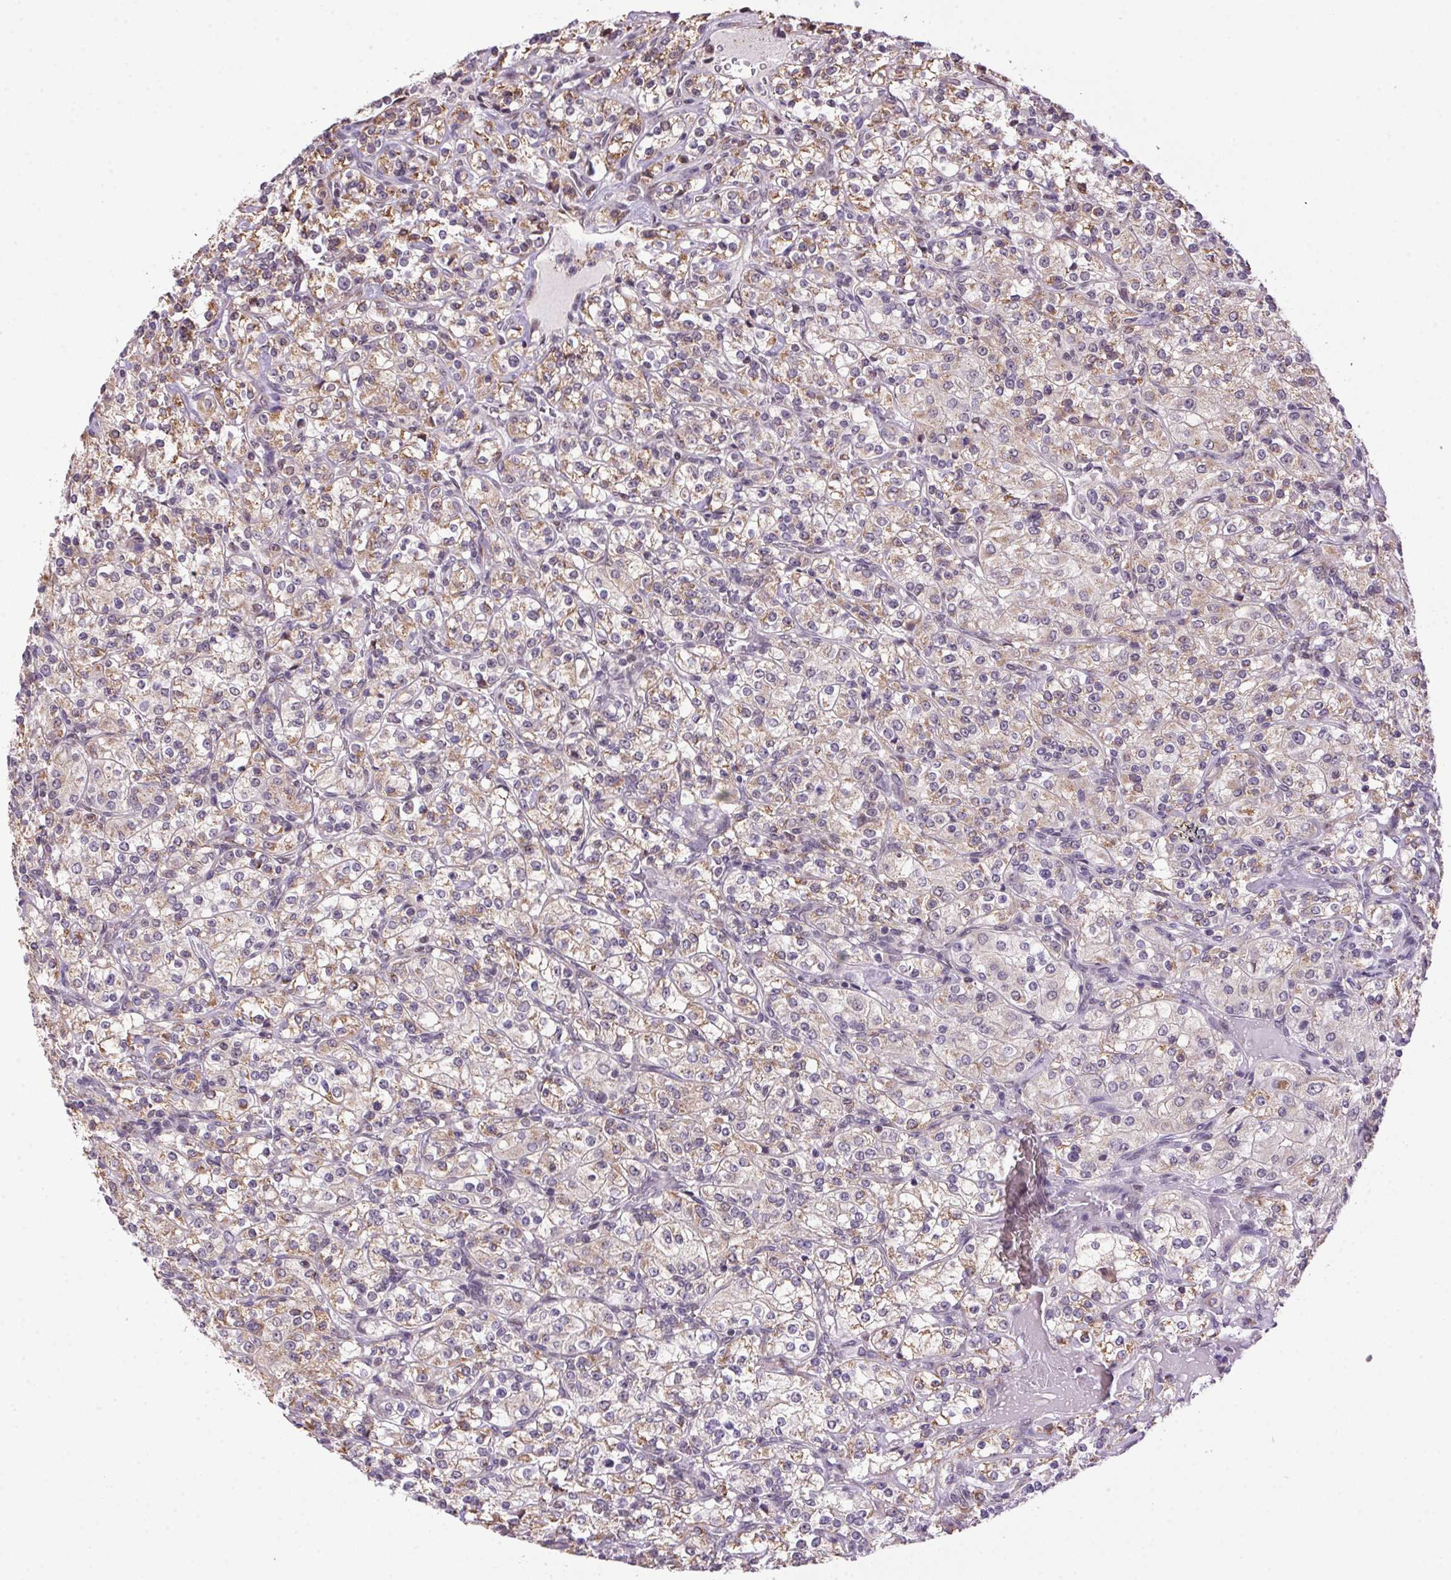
{"staining": {"intensity": "weak", "quantity": ">75%", "location": "cytoplasmic/membranous"}, "tissue": "renal cancer", "cell_type": "Tumor cells", "image_type": "cancer", "snomed": [{"axis": "morphology", "description": "Adenocarcinoma, NOS"}, {"axis": "topography", "description": "Kidney"}], "caption": "A histopathology image of human adenocarcinoma (renal) stained for a protein shows weak cytoplasmic/membranous brown staining in tumor cells.", "gene": "AKR1E2", "patient": {"sex": "male", "age": 77}}